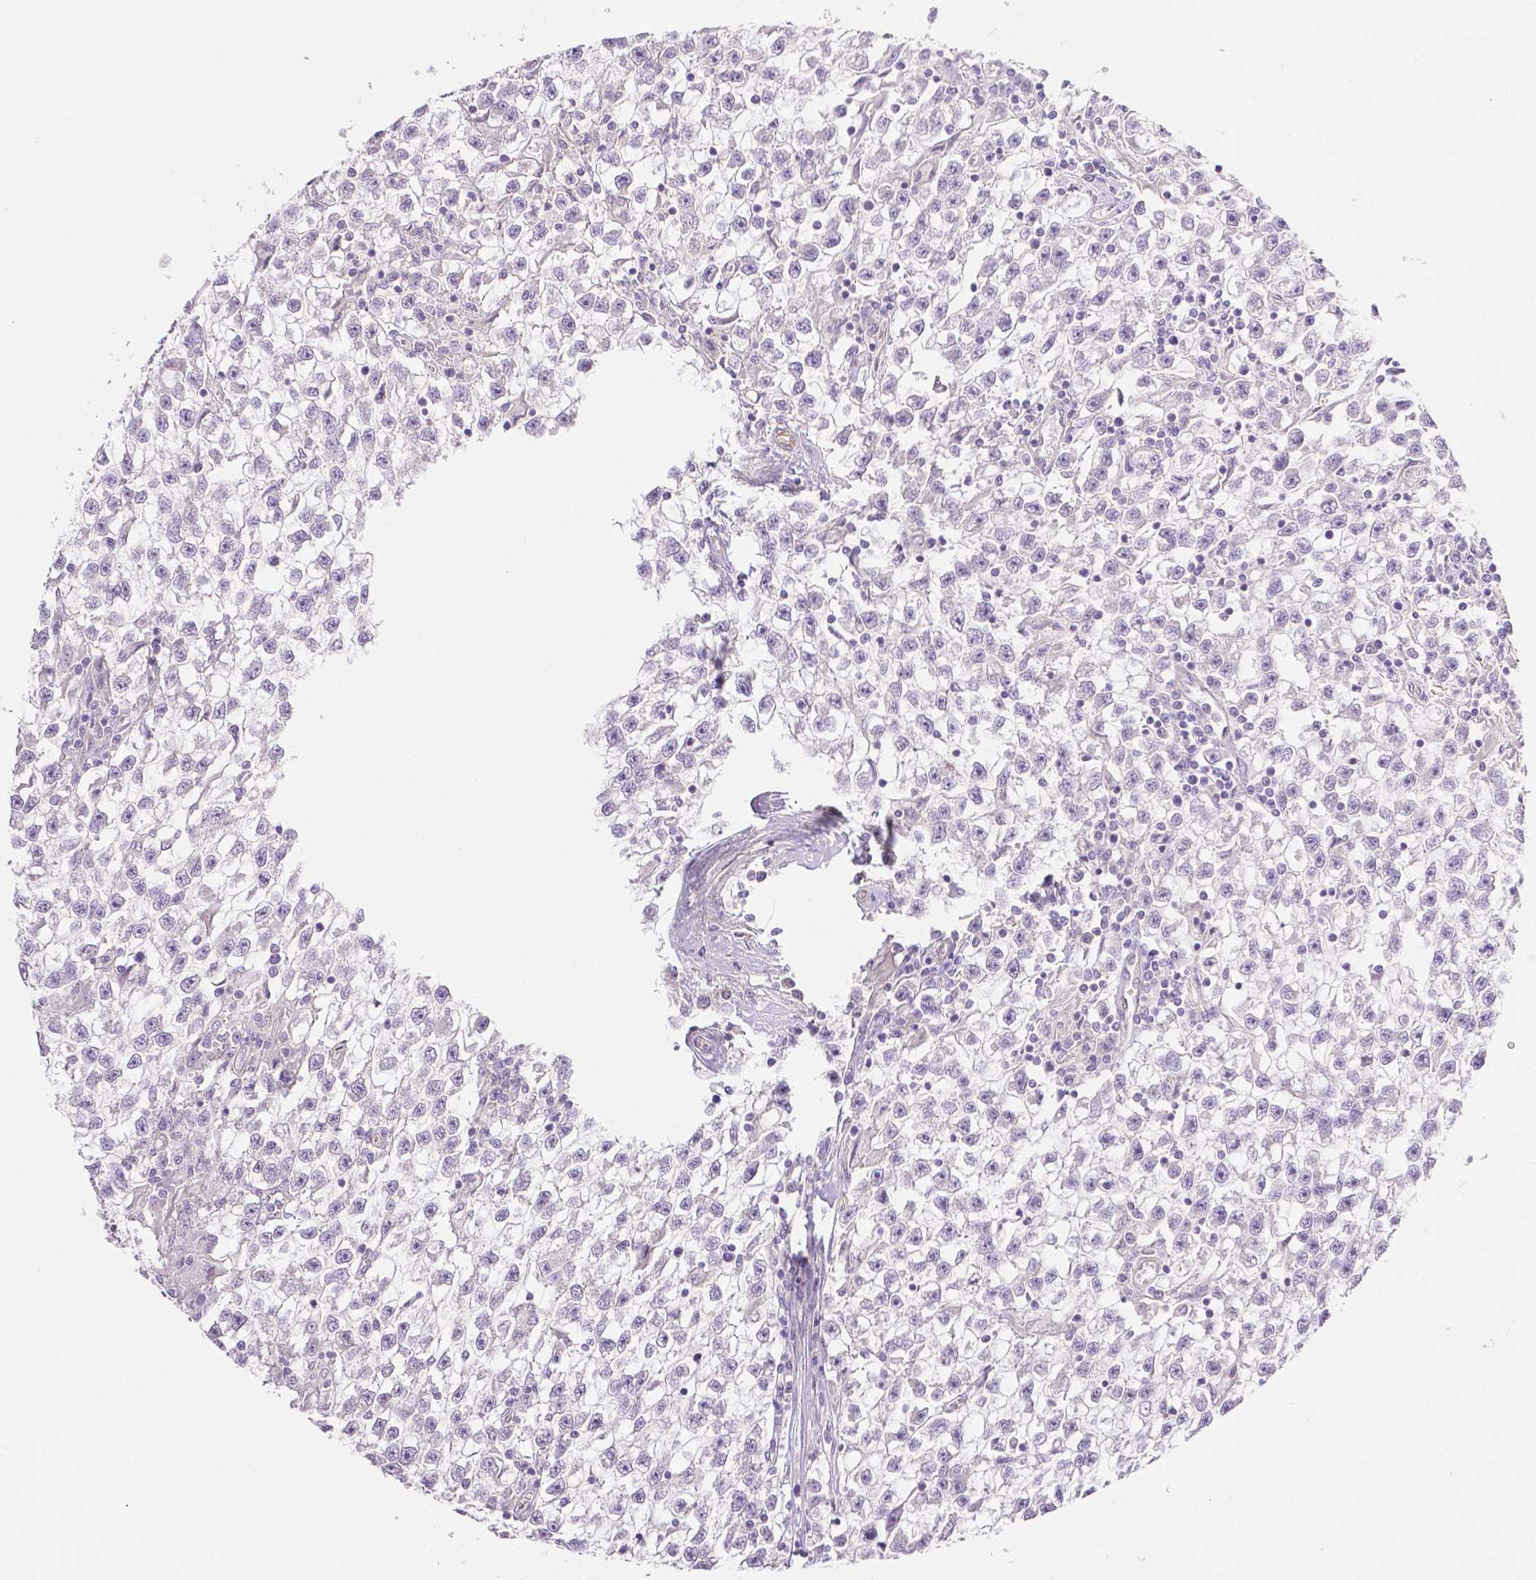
{"staining": {"intensity": "negative", "quantity": "none", "location": "none"}, "tissue": "testis cancer", "cell_type": "Tumor cells", "image_type": "cancer", "snomed": [{"axis": "morphology", "description": "Seminoma, NOS"}, {"axis": "topography", "description": "Testis"}], "caption": "Human seminoma (testis) stained for a protein using IHC demonstrates no positivity in tumor cells.", "gene": "THY1", "patient": {"sex": "male", "age": 31}}